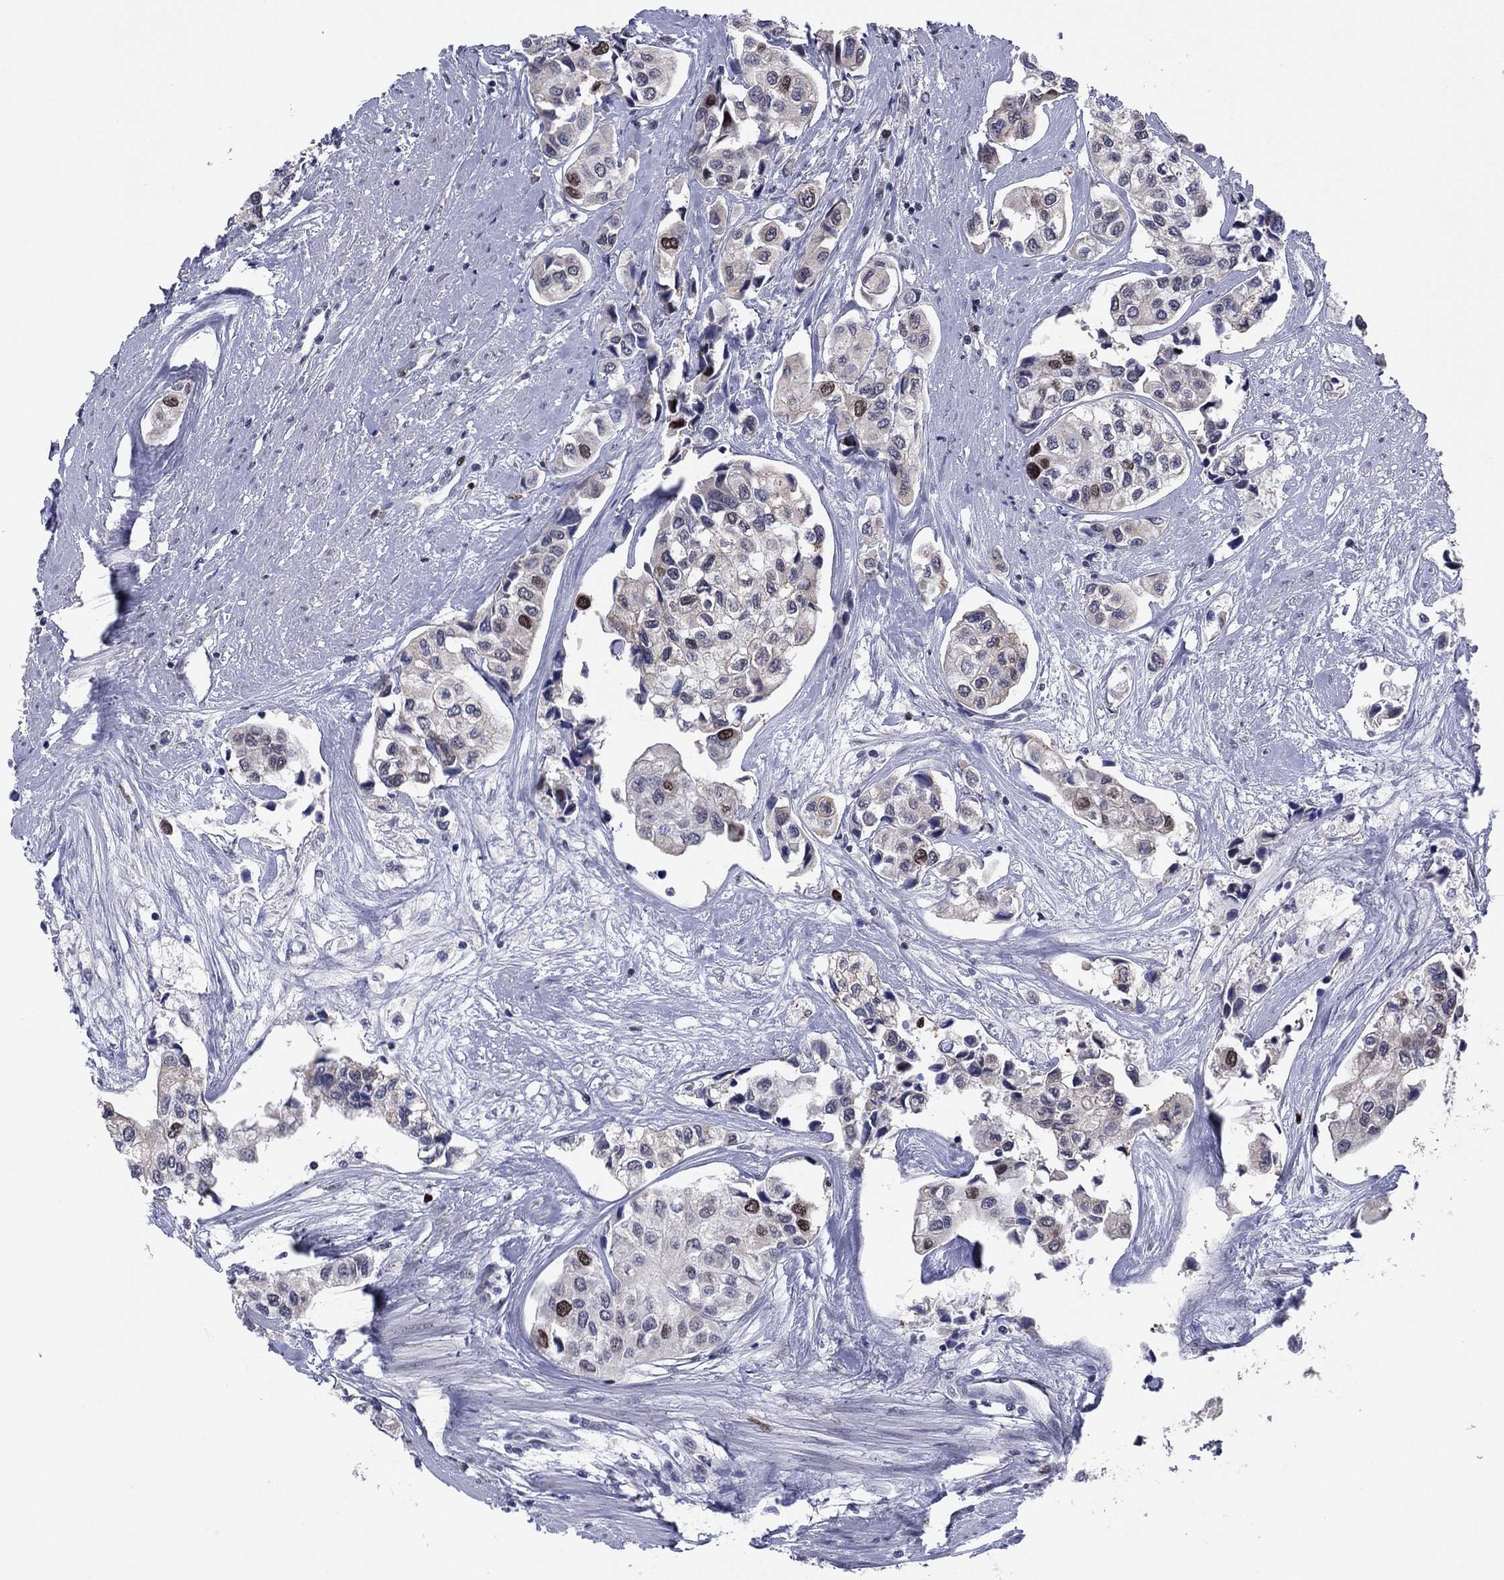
{"staining": {"intensity": "strong", "quantity": "<25%", "location": "nuclear"}, "tissue": "urothelial cancer", "cell_type": "Tumor cells", "image_type": "cancer", "snomed": [{"axis": "morphology", "description": "Urothelial carcinoma, High grade"}, {"axis": "topography", "description": "Urinary bladder"}], "caption": "Immunohistochemical staining of human urothelial carcinoma (high-grade) shows medium levels of strong nuclear positivity in approximately <25% of tumor cells.", "gene": "CDCA5", "patient": {"sex": "male", "age": 73}}